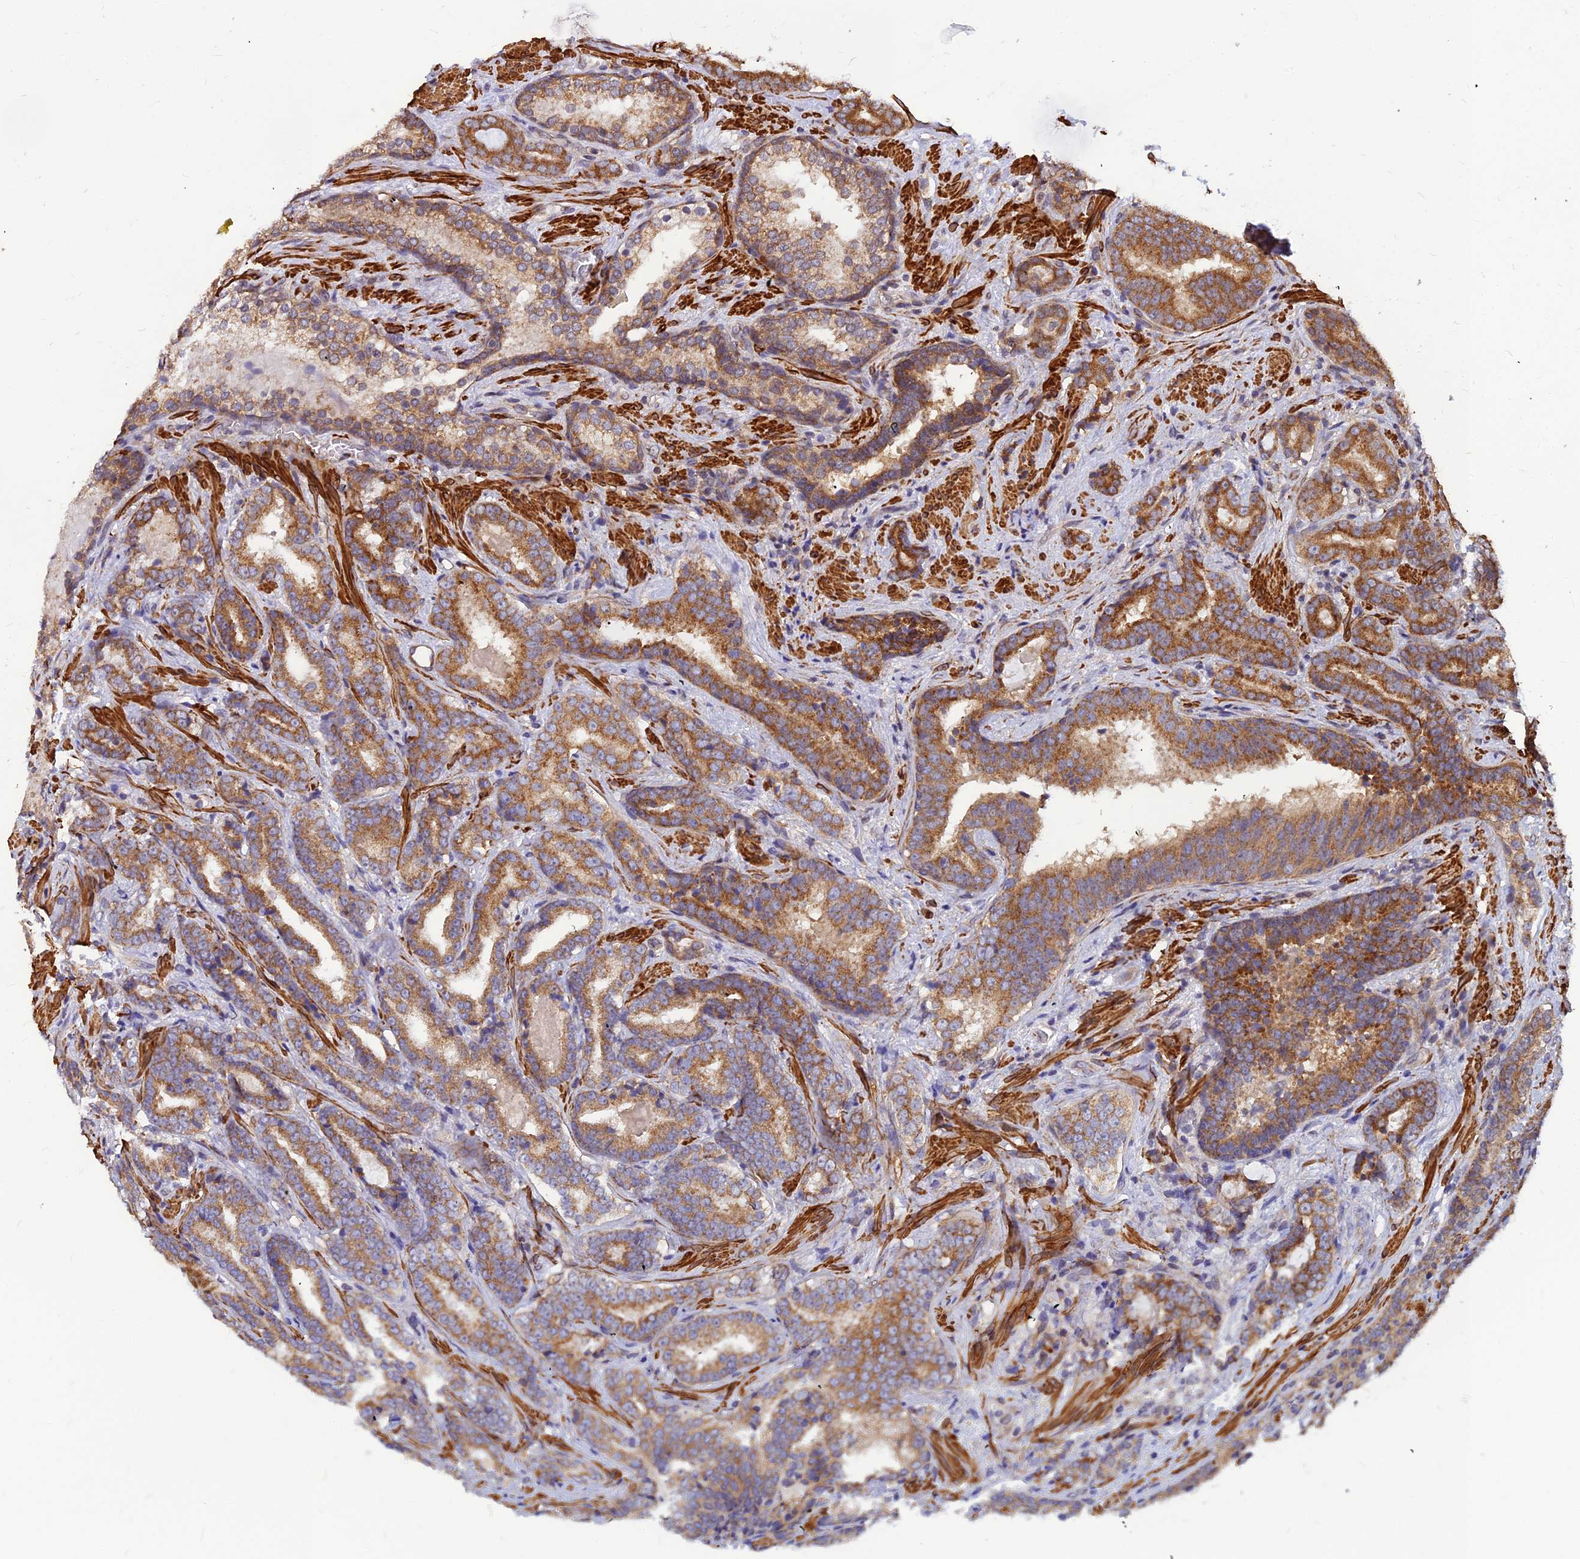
{"staining": {"intensity": "moderate", "quantity": ">75%", "location": "cytoplasmic/membranous"}, "tissue": "prostate cancer", "cell_type": "Tumor cells", "image_type": "cancer", "snomed": [{"axis": "morphology", "description": "Adenocarcinoma, Low grade"}, {"axis": "topography", "description": "Prostate"}], "caption": "Human prostate cancer stained with a brown dye displays moderate cytoplasmic/membranous positive positivity in approximately >75% of tumor cells.", "gene": "LEKR1", "patient": {"sex": "male", "age": 58}}